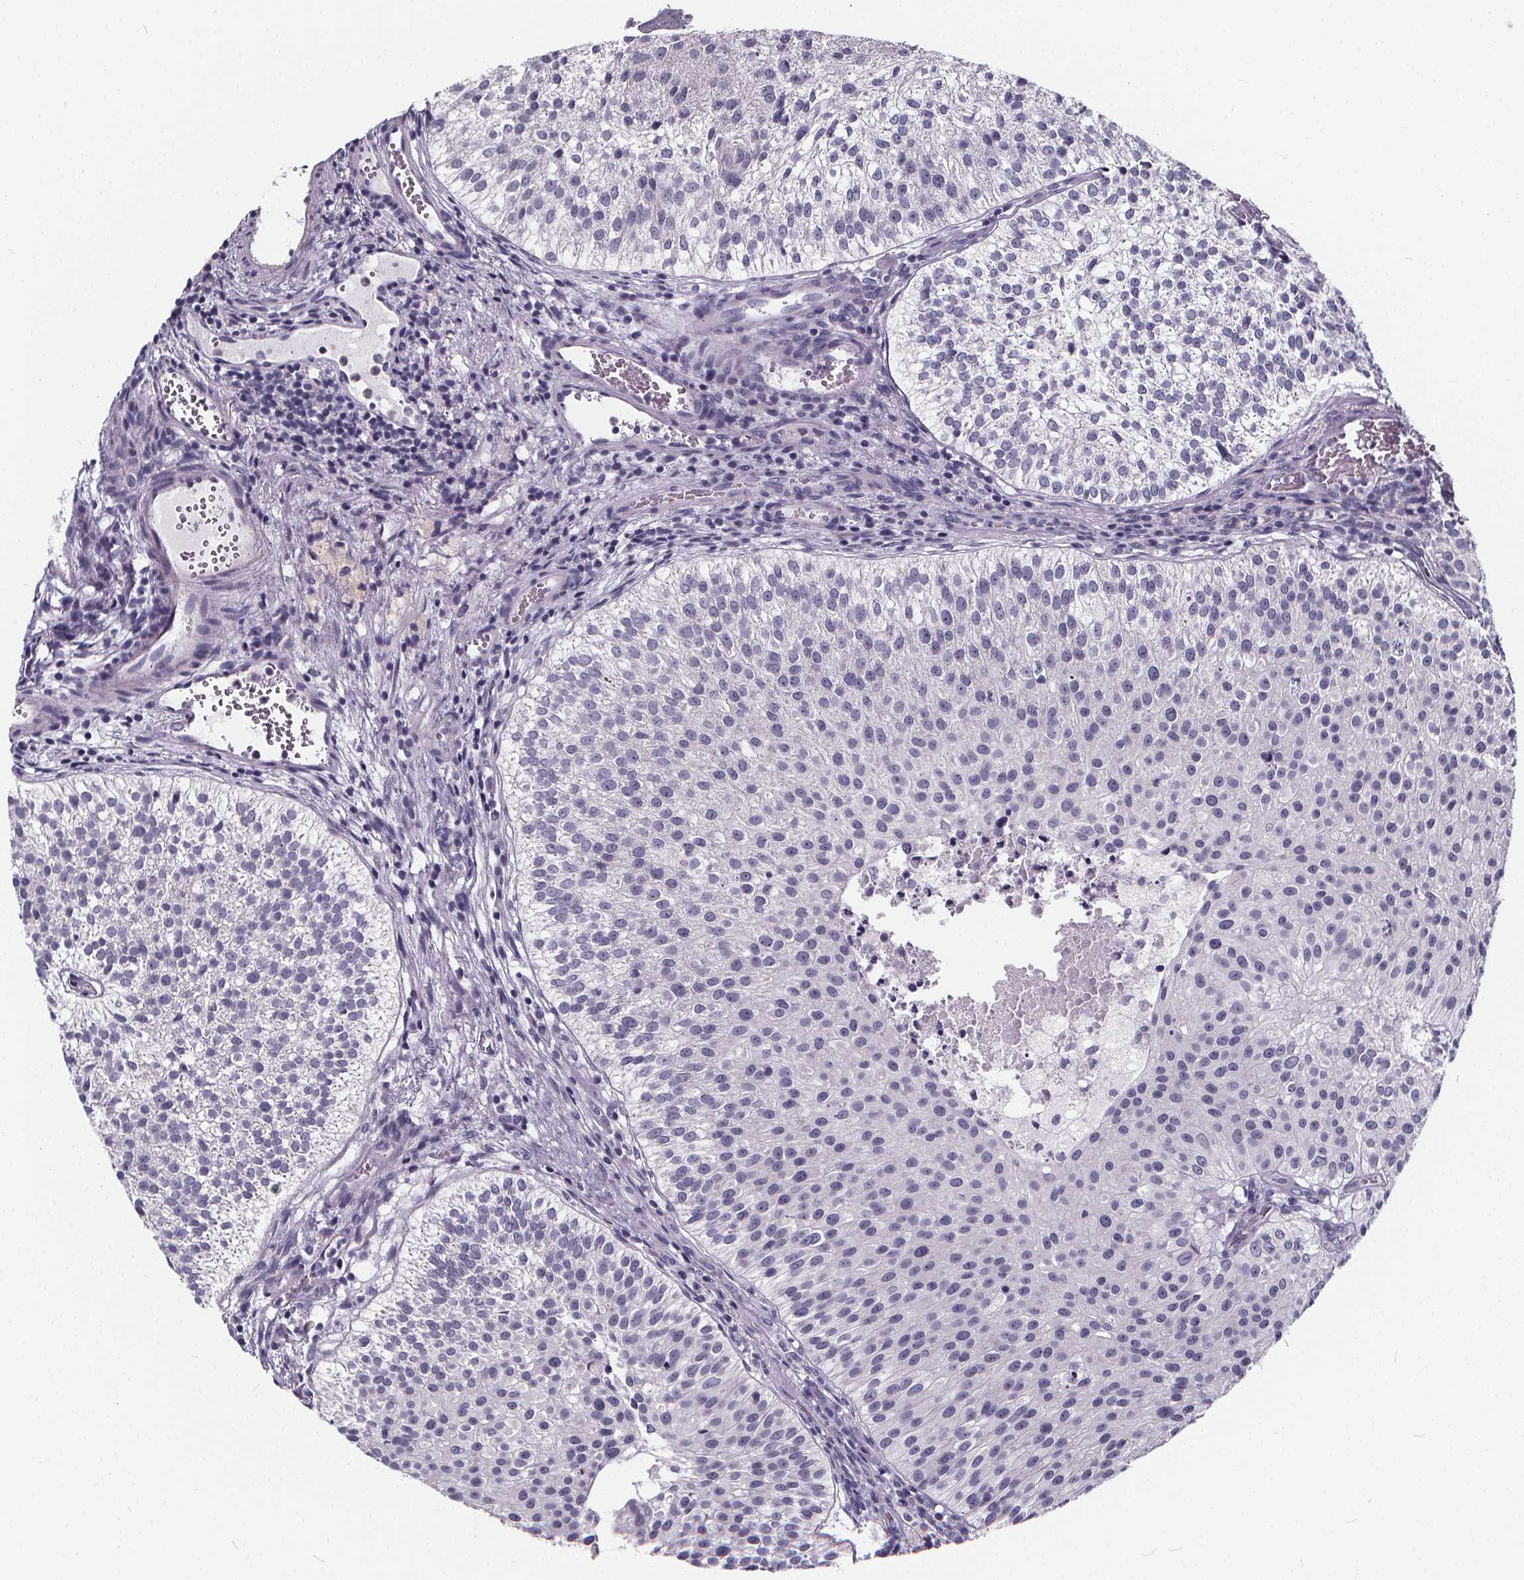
{"staining": {"intensity": "negative", "quantity": "none", "location": "none"}, "tissue": "urothelial cancer", "cell_type": "Tumor cells", "image_type": "cancer", "snomed": [{"axis": "morphology", "description": "Urothelial carcinoma, Low grade"}, {"axis": "topography", "description": "Urinary bladder"}], "caption": "Tumor cells show no significant positivity in urothelial cancer. Nuclei are stained in blue.", "gene": "SPEF2", "patient": {"sex": "female", "age": 87}}